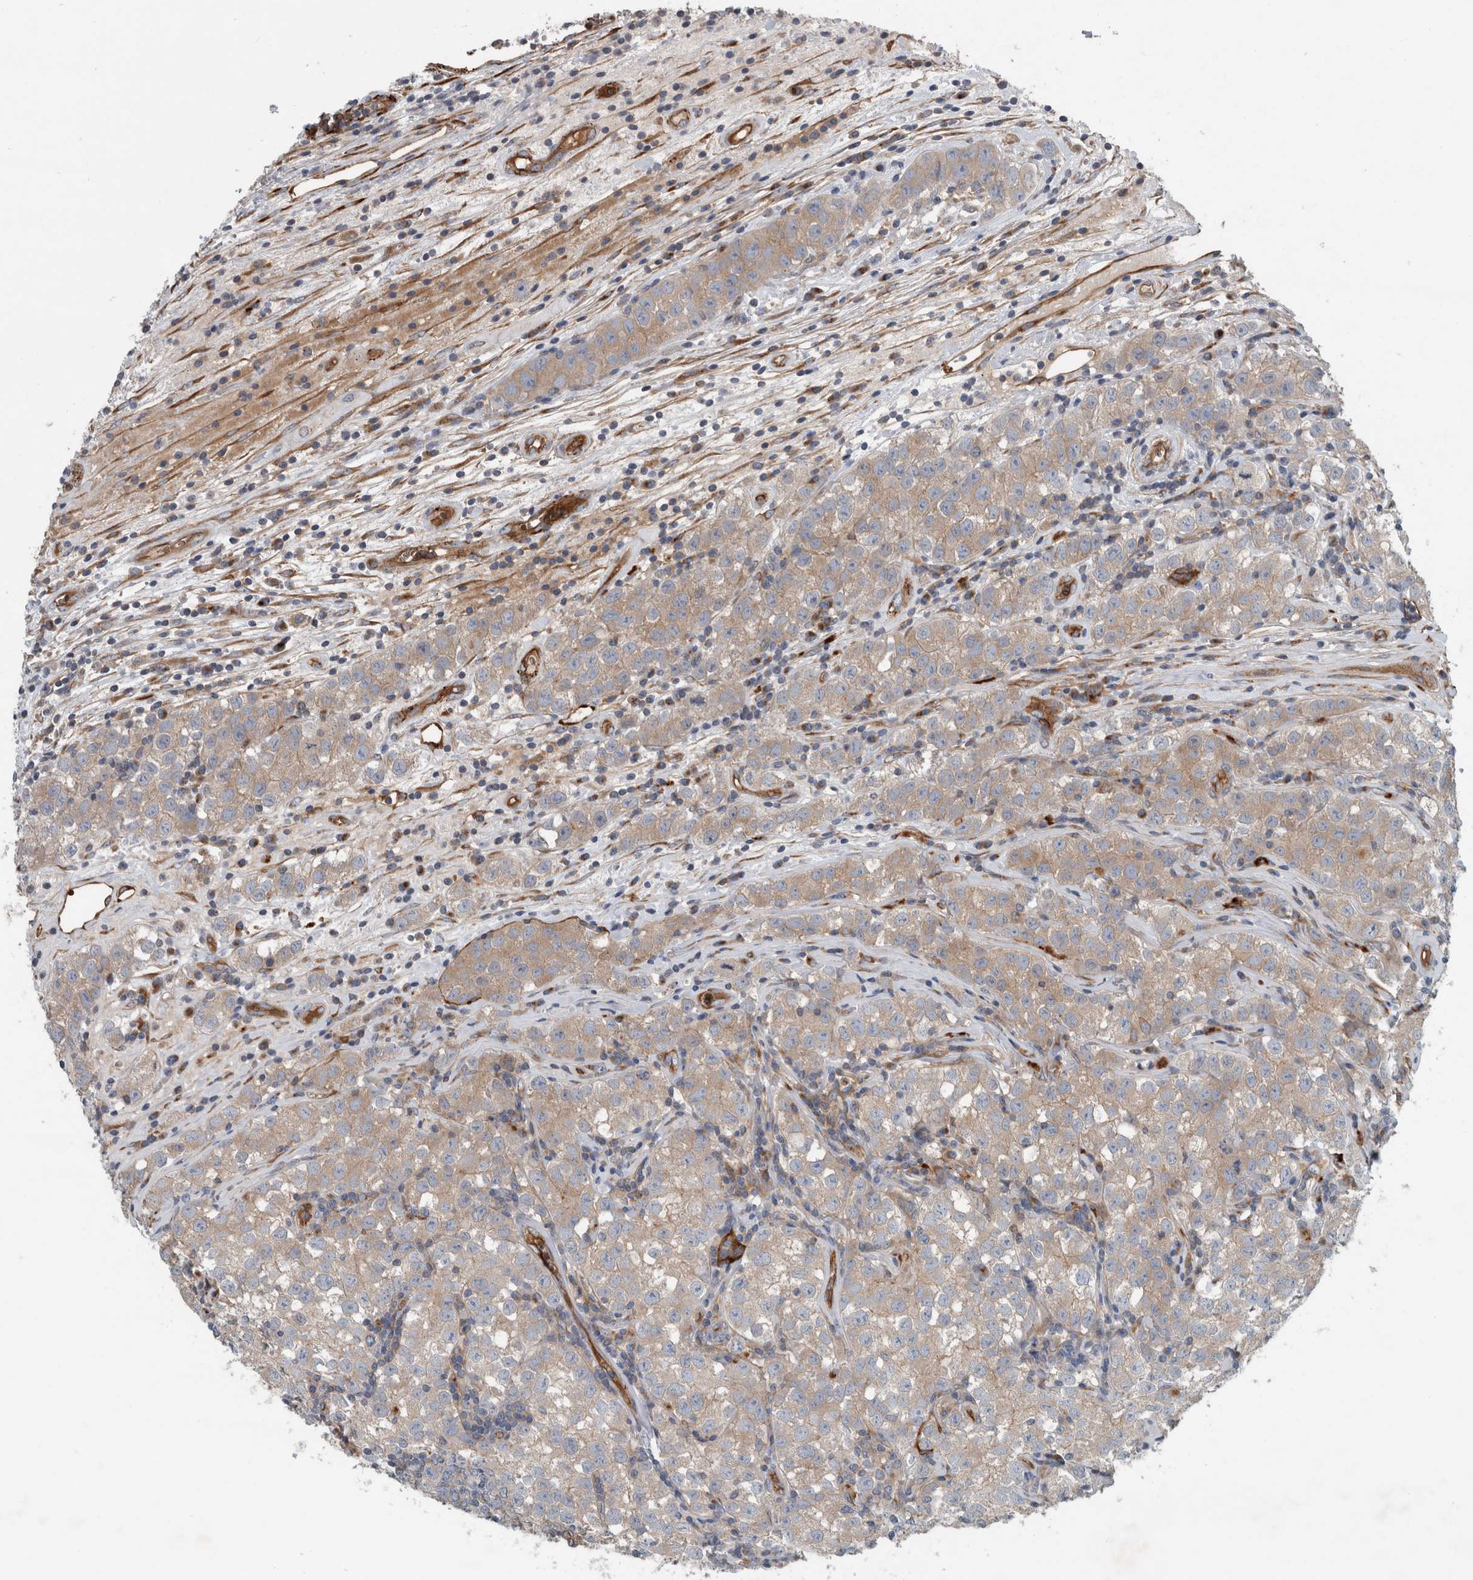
{"staining": {"intensity": "weak", "quantity": ">75%", "location": "cytoplasmic/membranous"}, "tissue": "testis cancer", "cell_type": "Tumor cells", "image_type": "cancer", "snomed": [{"axis": "morphology", "description": "Seminoma, NOS"}, {"axis": "morphology", "description": "Carcinoma, Embryonal, NOS"}, {"axis": "topography", "description": "Testis"}], "caption": "Testis embryonal carcinoma was stained to show a protein in brown. There is low levels of weak cytoplasmic/membranous staining in about >75% of tumor cells.", "gene": "GLT8D2", "patient": {"sex": "male", "age": 43}}